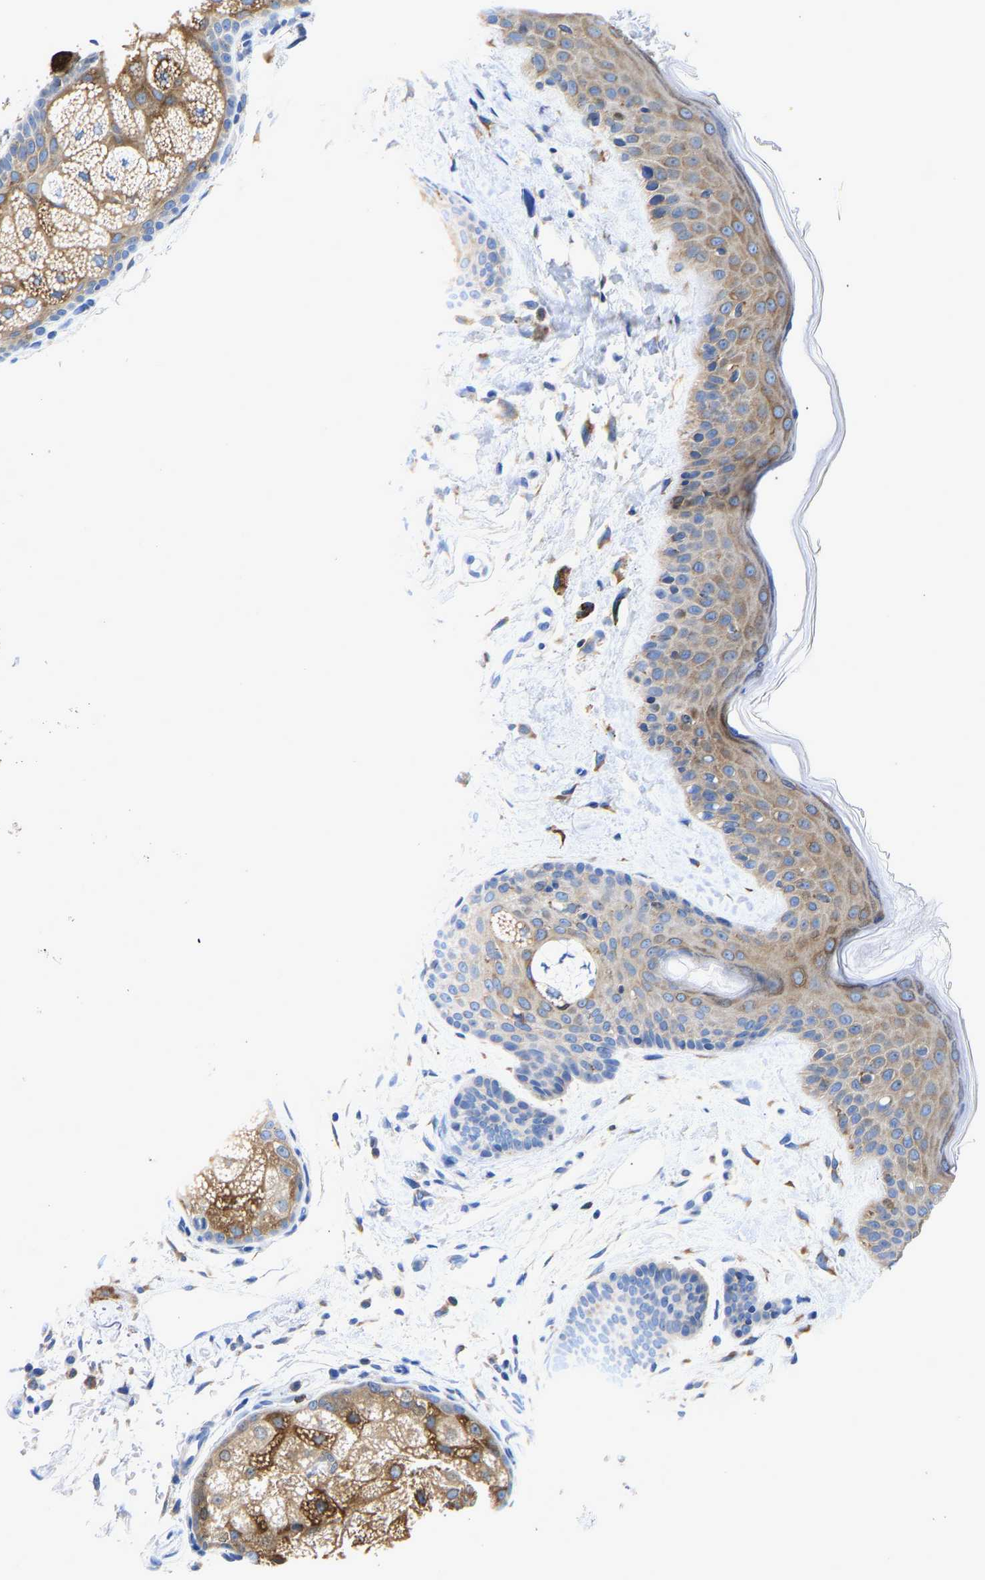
{"staining": {"intensity": "moderate", "quantity": ">75%", "location": "cytoplasmic/membranous"}, "tissue": "oral mucosa", "cell_type": "Squamous epithelial cells", "image_type": "normal", "snomed": [{"axis": "morphology", "description": "Normal tissue, NOS"}, {"axis": "topography", "description": "Skin"}, {"axis": "topography", "description": "Oral tissue"}], "caption": "High-power microscopy captured an immunohistochemistry micrograph of benign oral mucosa, revealing moderate cytoplasmic/membranous positivity in about >75% of squamous epithelial cells.", "gene": "P4HB", "patient": {"sex": "male", "age": 84}}